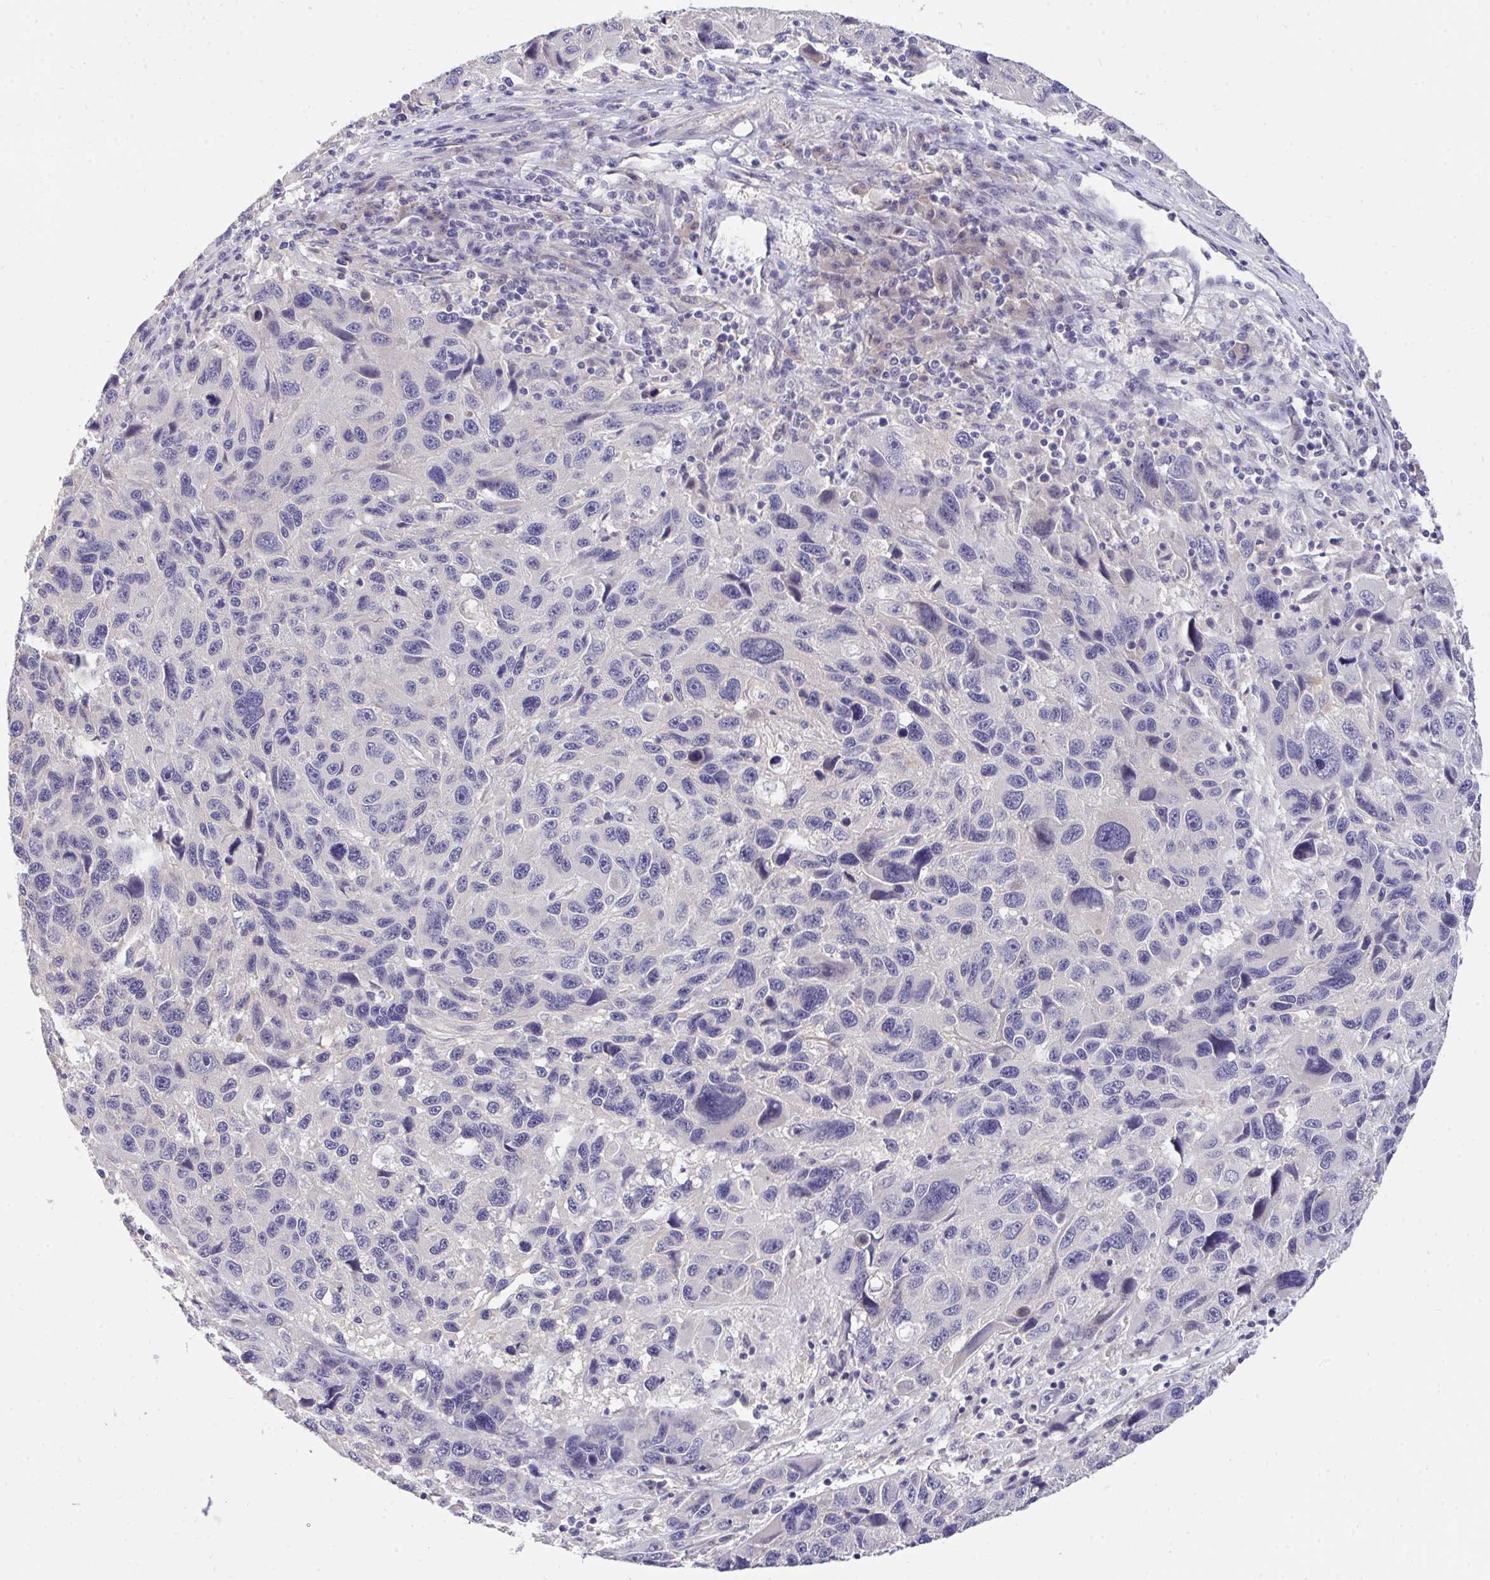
{"staining": {"intensity": "negative", "quantity": "none", "location": "none"}, "tissue": "melanoma", "cell_type": "Tumor cells", "image_type": "cancer", "snomed": [{"axis": "morphology", "description": "Malignant melanoma, NOS"}, {"axis": "topography", "description": "Skin"}], "caption": "A high-resolution photomicrograph shows IHC staining of melanoma, which shows no significant staining in tumor cells.", "gene": "C19orf54", "patient": {"sex": "male", "age": 53}}